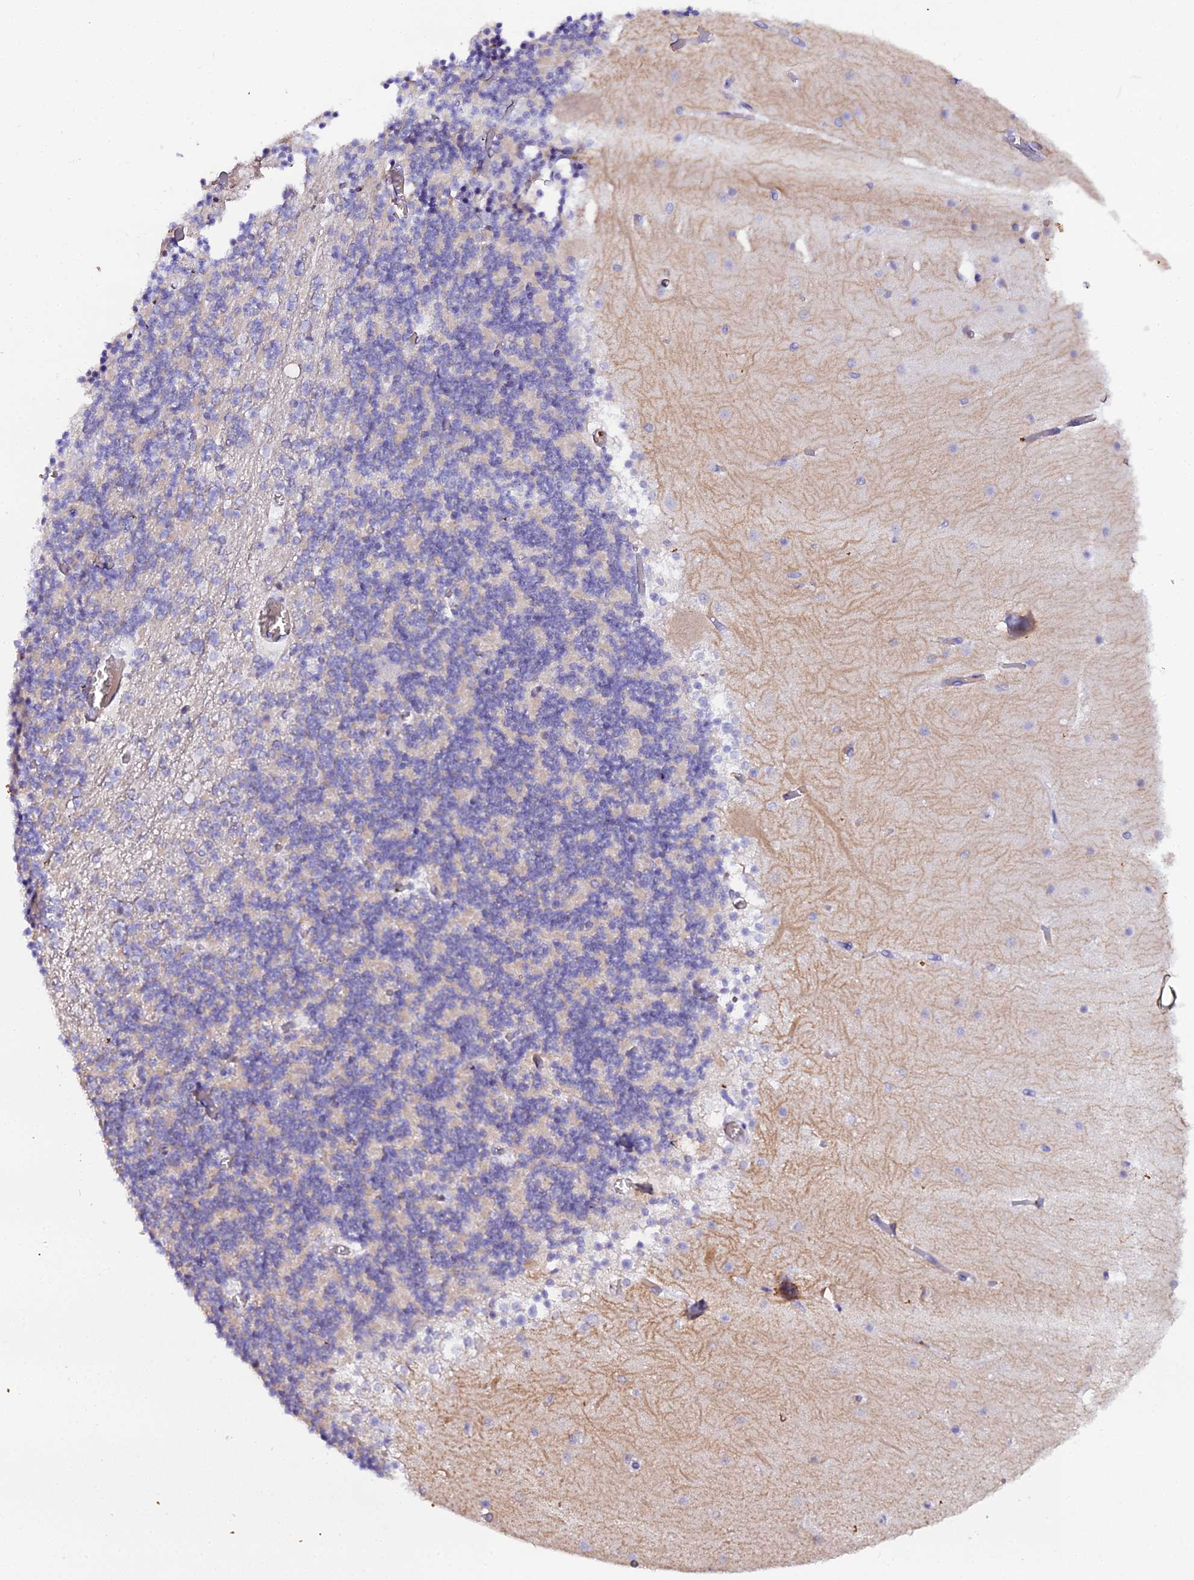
{"staining": {"intensity": "negative", "quantity": "none", "location": "none"}, "tissue": "cerebellum", "cell_type": "Cells in granular layer", "image_type": "normal", "snomed": [{"axis": "morphology", "description": "Normal tissue, NOS"}, {"axis": "topography", "description": "Cerebellum"}], "caption": "There is no significant positivity in cells in granular layer of cerebellum. Nuclei are stained in blue.", "gene": "CFAP45", "patient": {"sex": "female", "age": 28}}